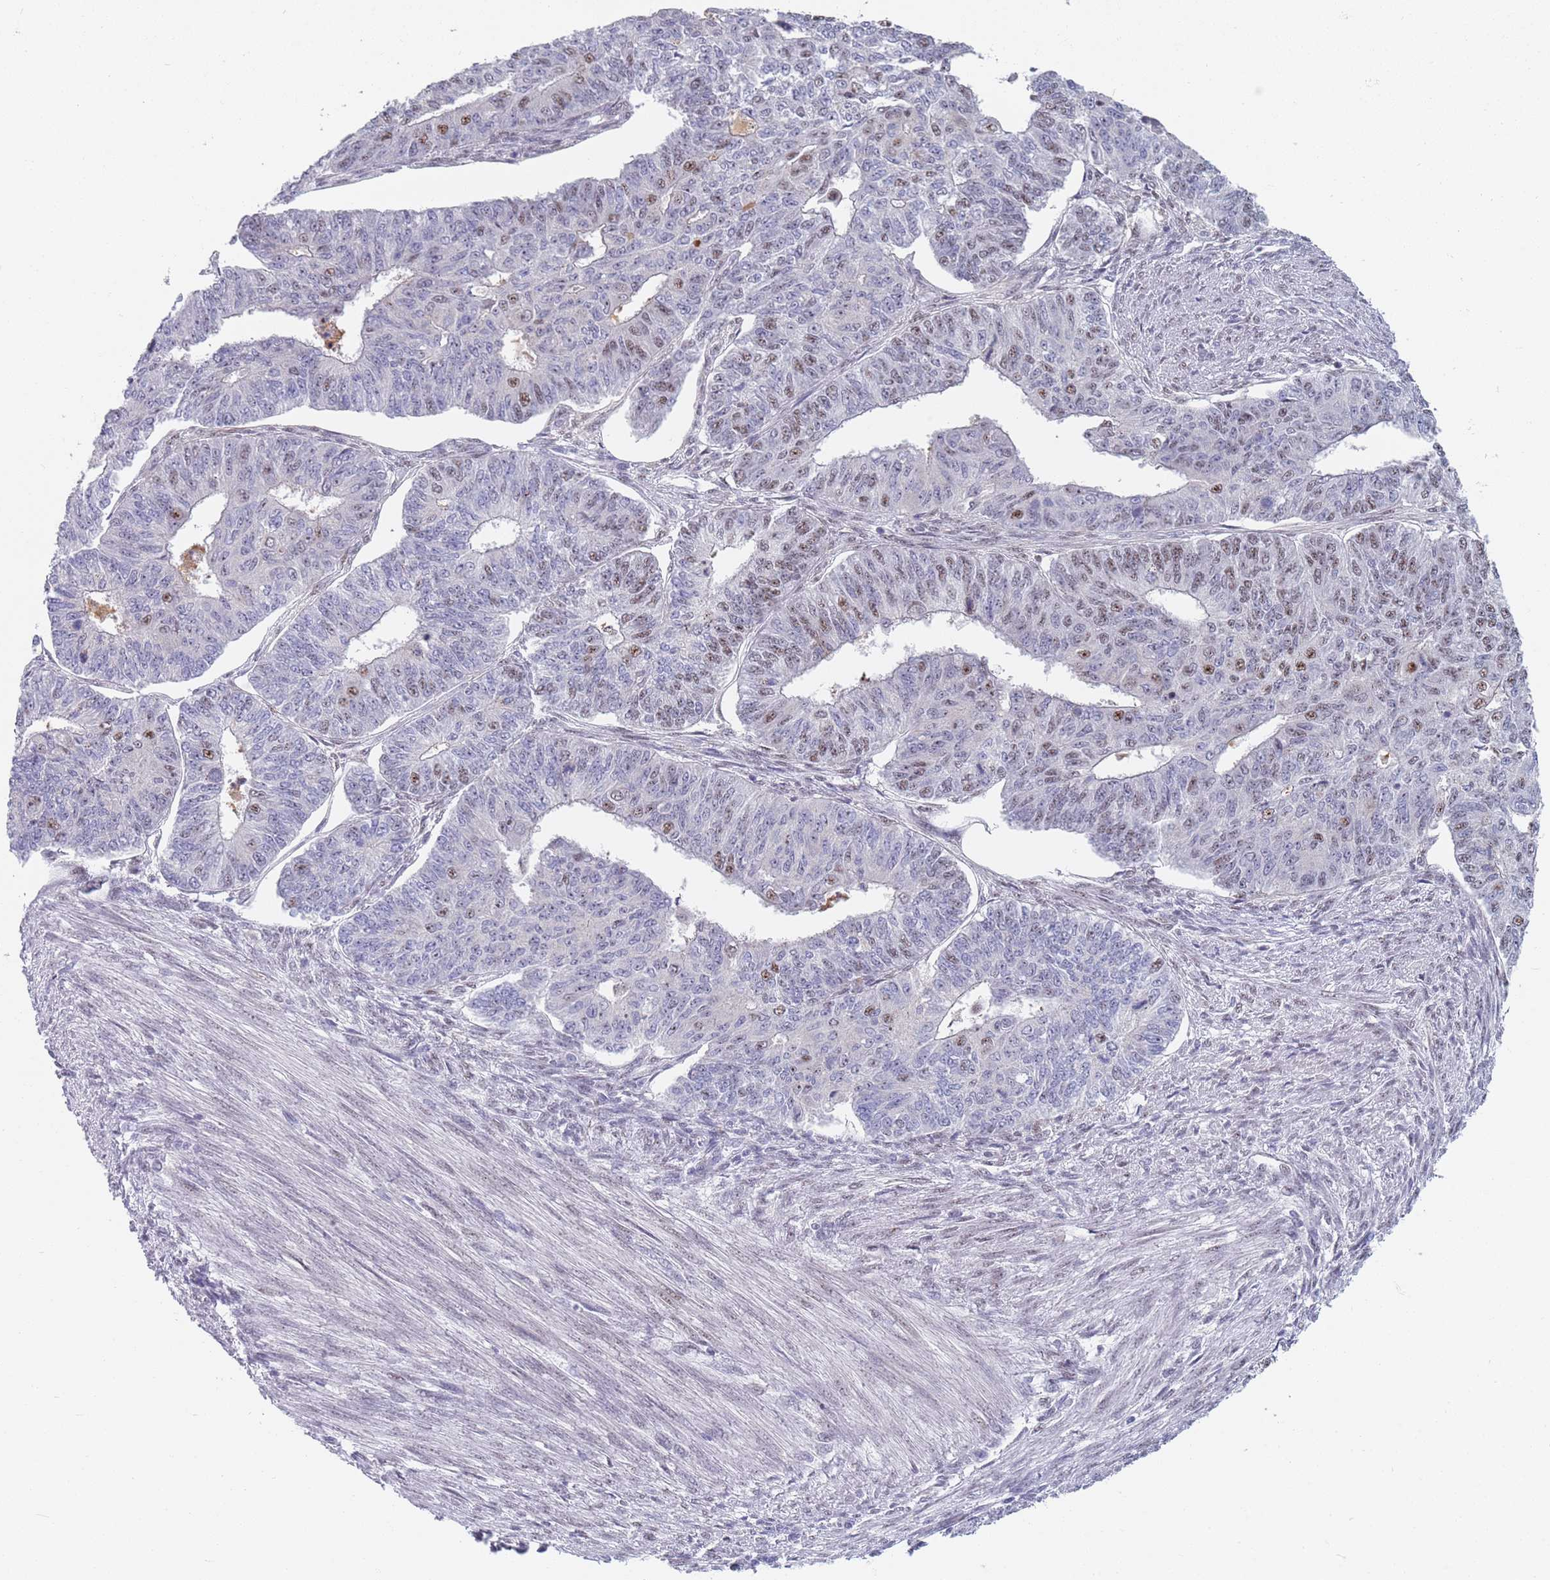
{"staining": {"intensity": "weak", "quantity": "25%-75%", "location": "nuclear"}, "tissue": "endometrial cancer", "cell_type": "Tumor cells", "image_type": "cancer", "snomed": [{"axis": "morphology", "description": "Adenocarcinoma, NOS"}, {"axis": "topography", "description": "Endometrium"}], "caption": "Weak nuclear expression for a protein is seen in approximately 25%-75% of tumor cells of adenocarcinoma (endometrial) using IHC.", "gene": "PLCL2", "patient": {"sex": "female", "age": 32}}